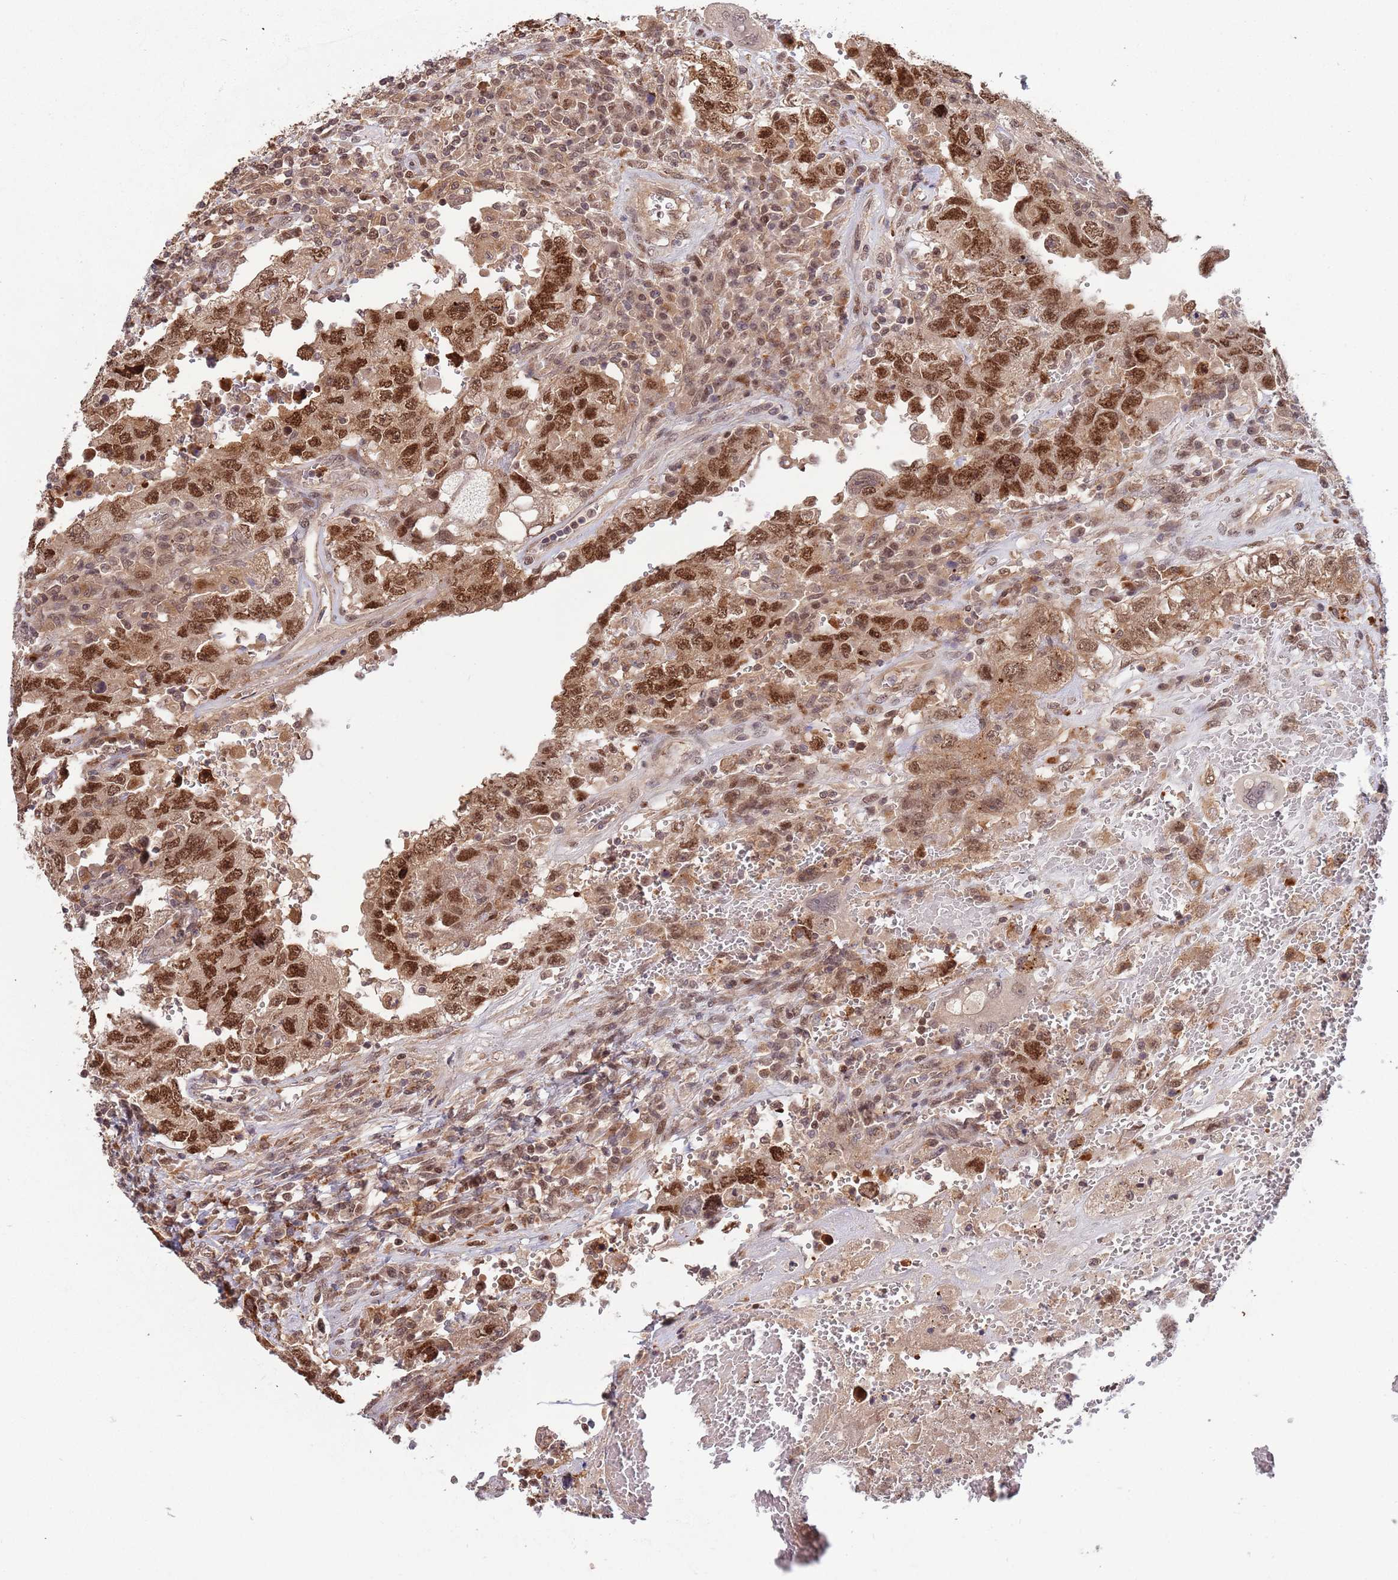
{"staining": {"intensity": "strong", "quantity": ">75%", "location": "nuclear"}, "tissue": "testis cancer", "cell_type": "Tumor cells", "image_type": "cancer", "snomed": [{"axis": "morphology", "description": "Carcinoma, Embryonal, NOS"}, {"axis": "topography", "description": "Testis"}], "caption": "Human testis cancer (embryonal carcinoma) stained with a brown dye demonstrates strong nuclear positive expression in about >75% of tumor cells.", "gene": "SALL1", "patient": {"sex": "male", "age": 26}}